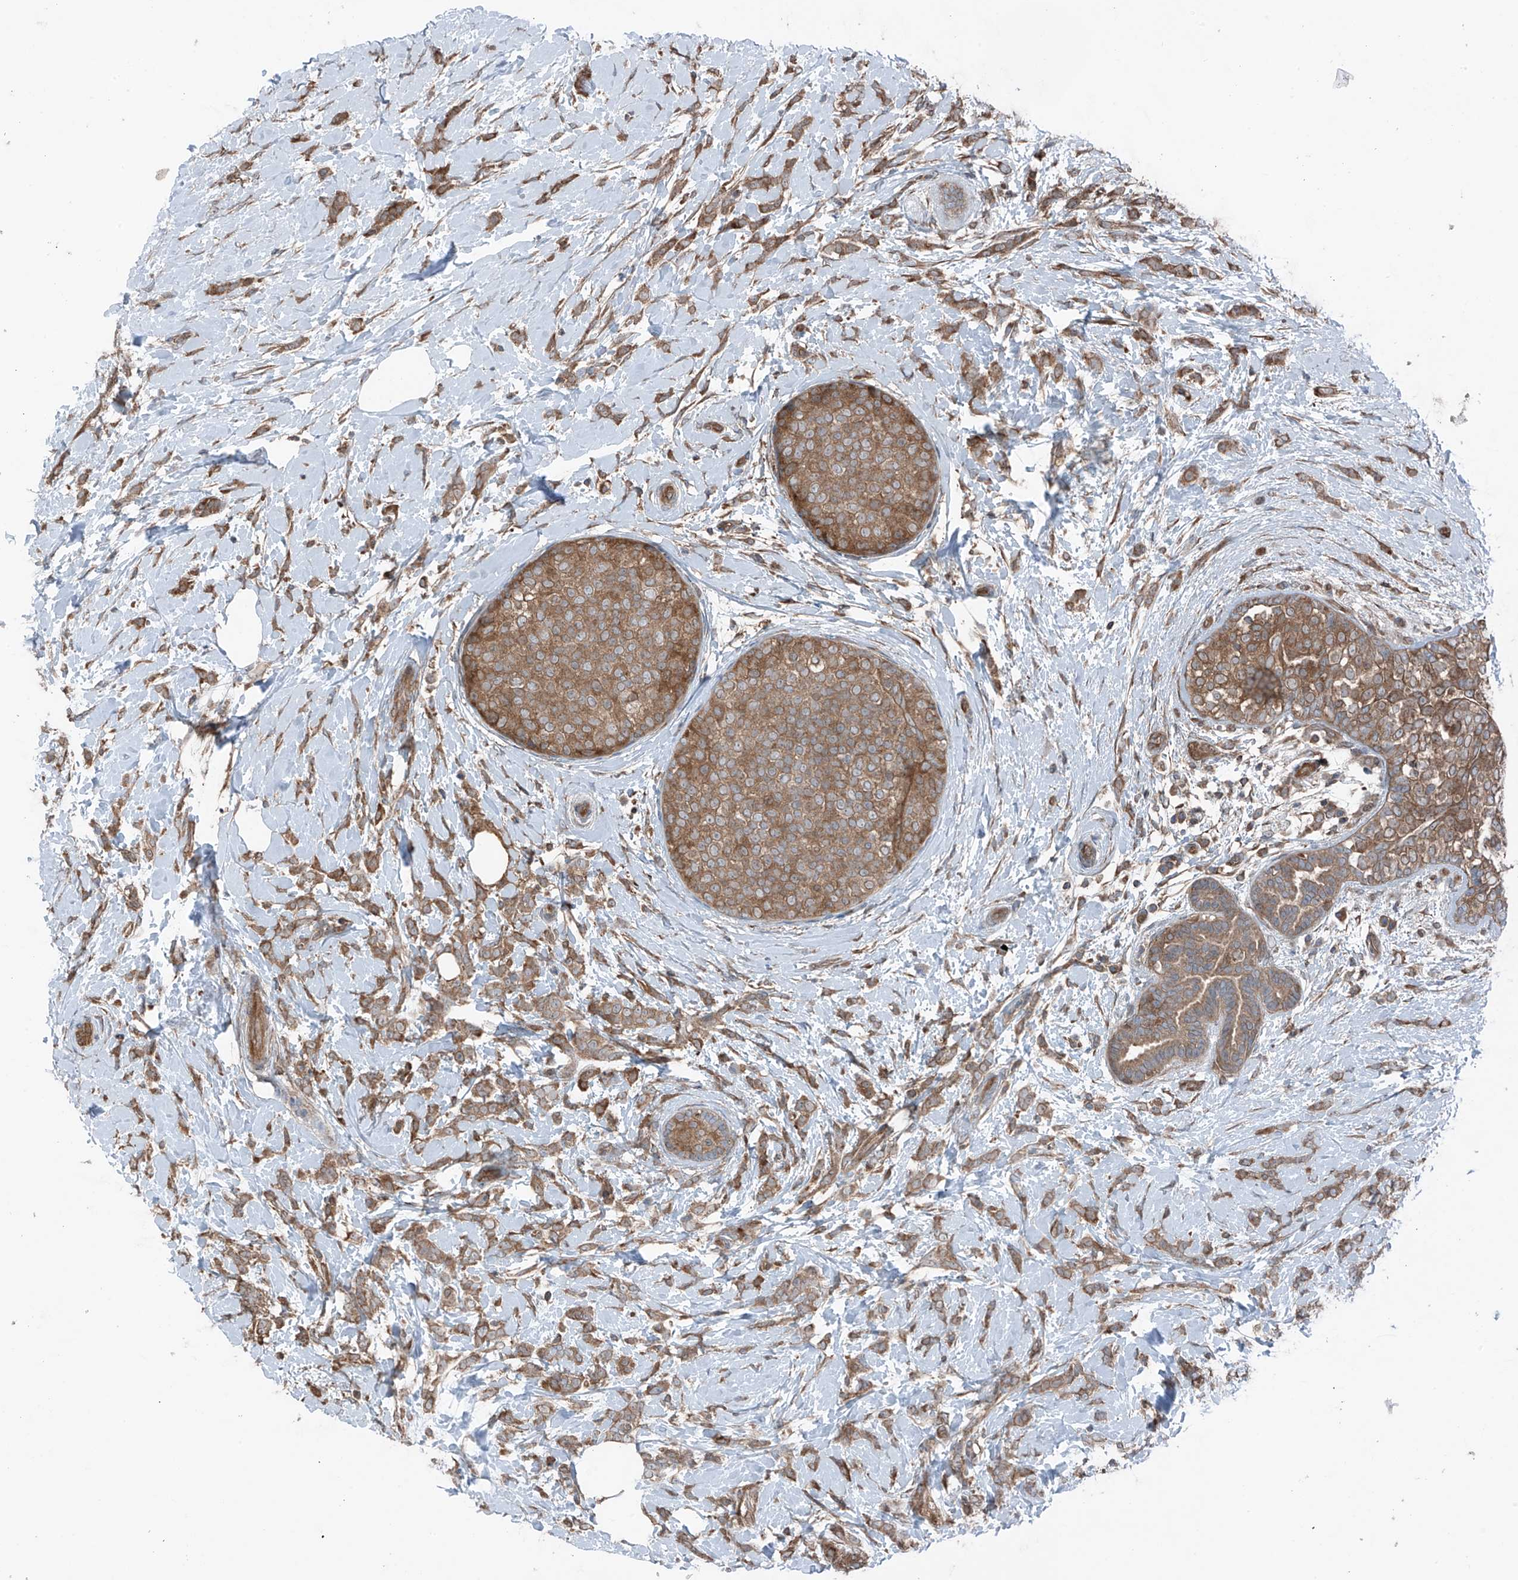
{"staining": {"intensity": "moderate", "quantity": ">75%", "location": "cytoplasmic/membranous"}, "tissue": "breast cancer", "cell_type": "Tumor cells", "image_type": "cancer", "snomed": [{"axis": "morphology", "description": "Lobular carcinoma, in situ"}, {"axis": "morphology", "description": "Lobular carcinoma"}, {"axis": "topography", "description": "Breast"}], "caption": "Protein analysis of breast cancer tissue exhibits moderate cytoplasmic/membranous positivity in about >75% of tumor cells.", "gene": "TXNDC9", "patient": {"sex": "female", "age": 41}}